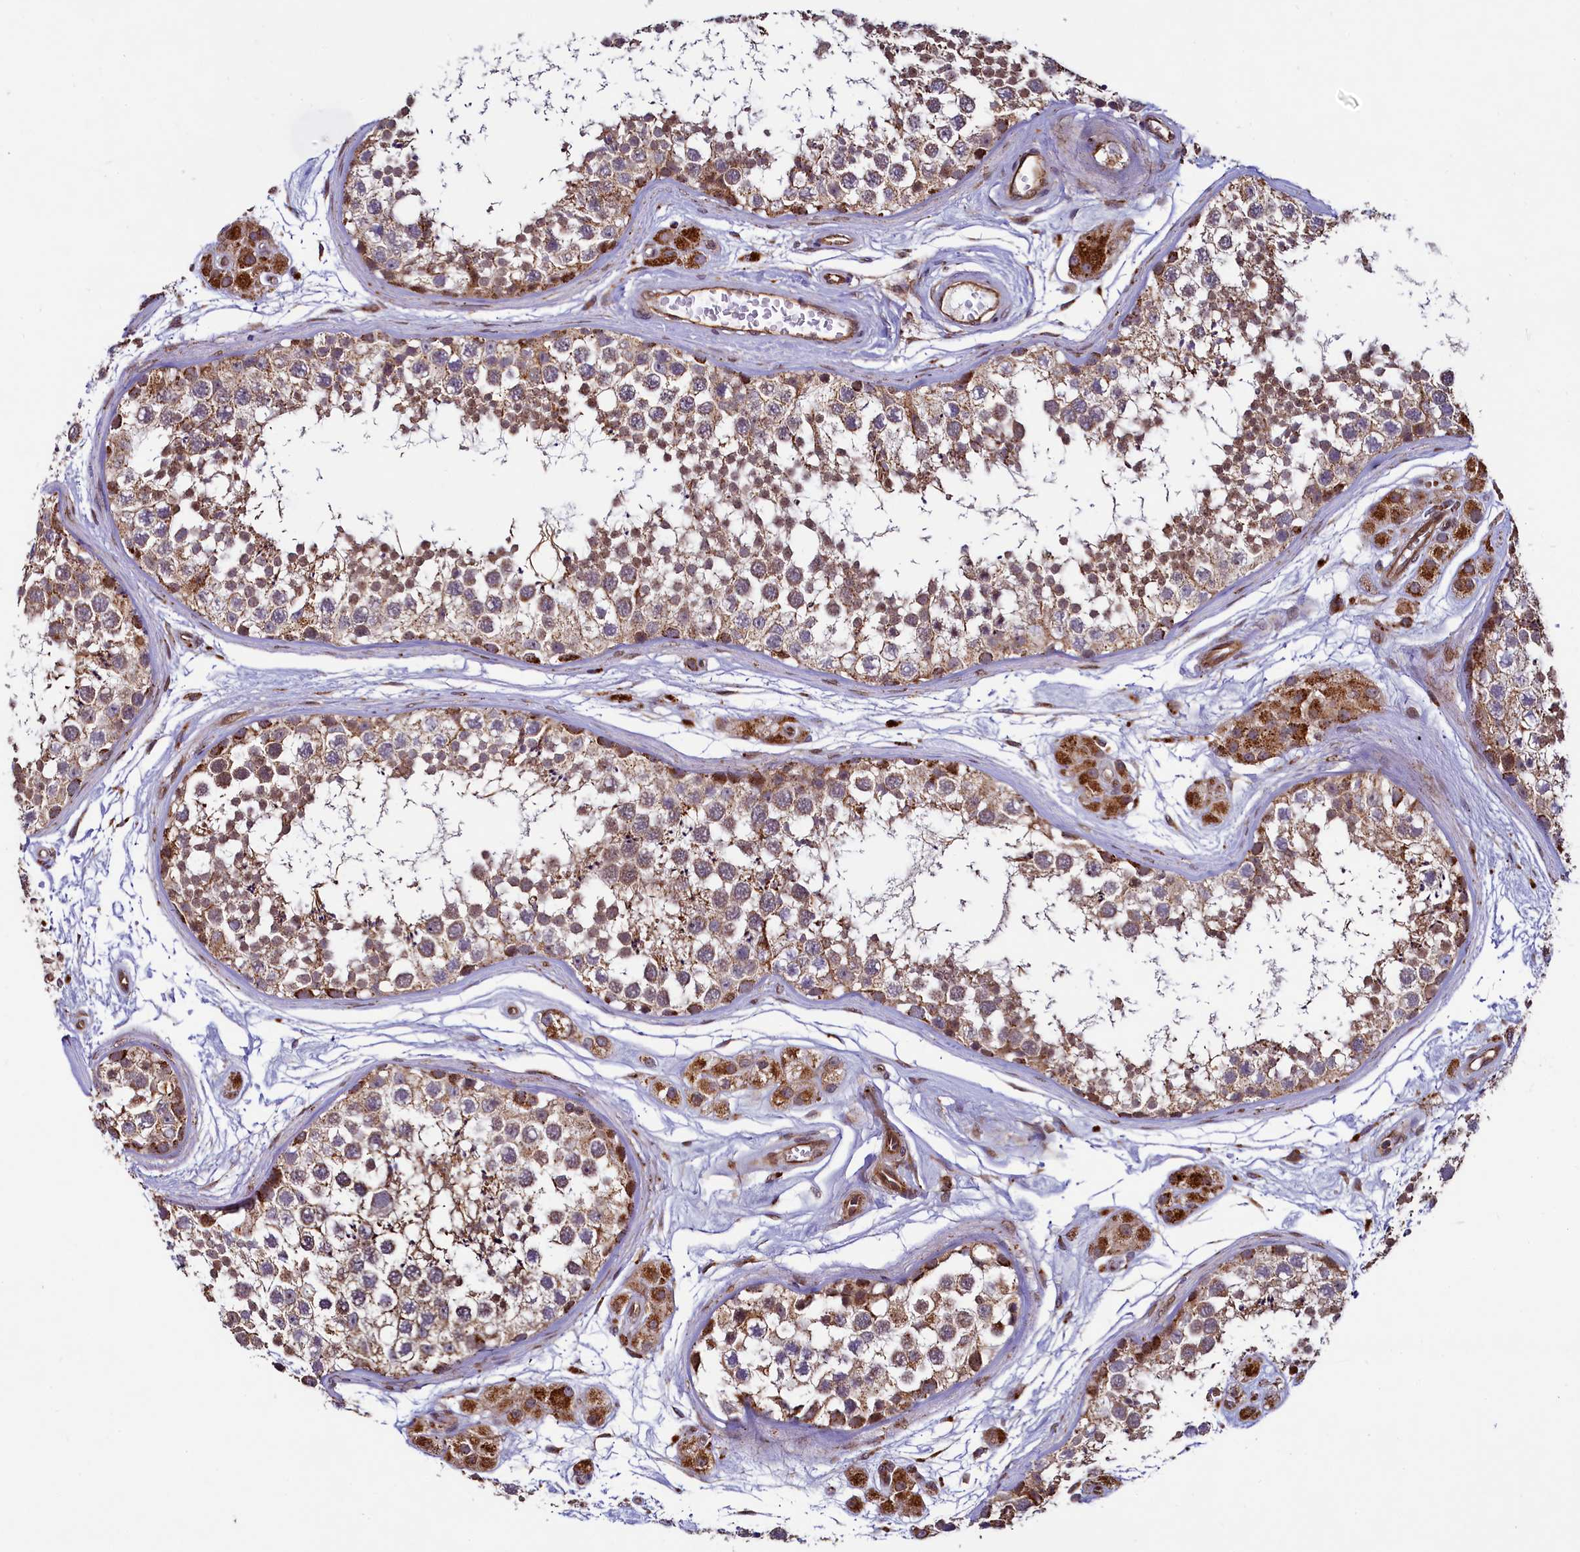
{"staining": {"intensity": "moderate", "quantity": ">75%", "location": "cytoplasmic/membranous"}, "tissue": "testis", "cell_type": "Cells in seminiferous ducts", "image_type": "normal", "snomed": [{"axis": "morphology", "description": "Normal tissue, NOS"}, {"axis": "topography", "description": "Testis"}], "caption": "Immunohistochemical staining of unremarkable testis reveals >75% levels of moderate cytoplasmic/membranous protein staining in about >75% of cells in seminiferous ducts. (DAB = brown stain, brightfield microscopy at high magnification).", "gene": "ZNF577", "patient": {"sex": "male", "age": 56}}